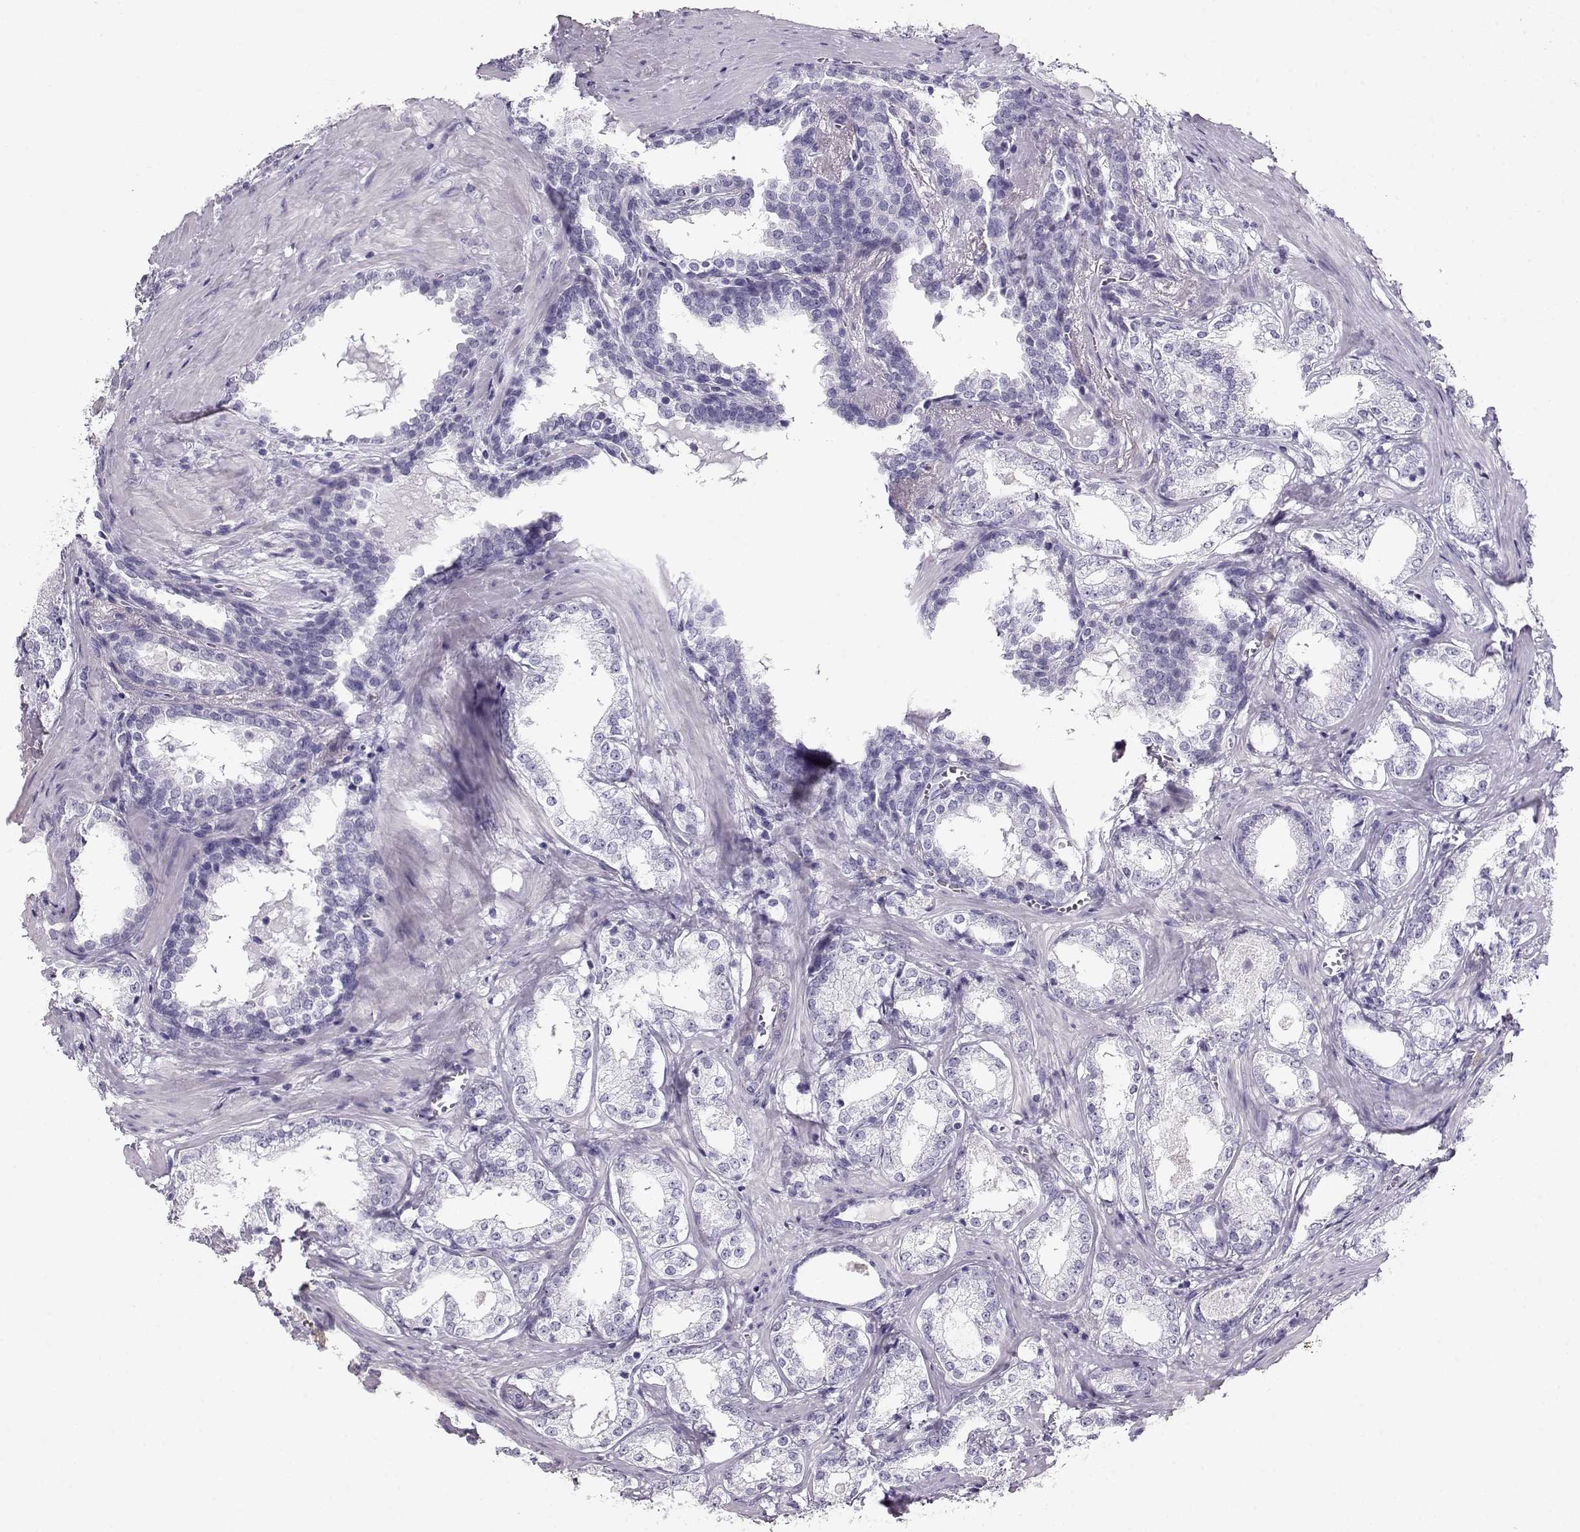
{"staining": {"intensity": "negative", "quantity": "none", "location": "none"}, "tissue": "prostate cancer", "cell_type": "Tumor cells", "image_type": "cancer", "snomed": [{"axis": "morphology", "description": "Adenocarcinoma, NOS"}, {"axis": "topography", "description": "Prostate and seminal vesicle, NOS"}], "caption": "Human prostate cancer (adenocarcinoma) stained for a protein using immunohistochemistry displays no expression in tumor cells.", "gene": "ACTN2", "patient": {"sex": "male", "age": 63}}